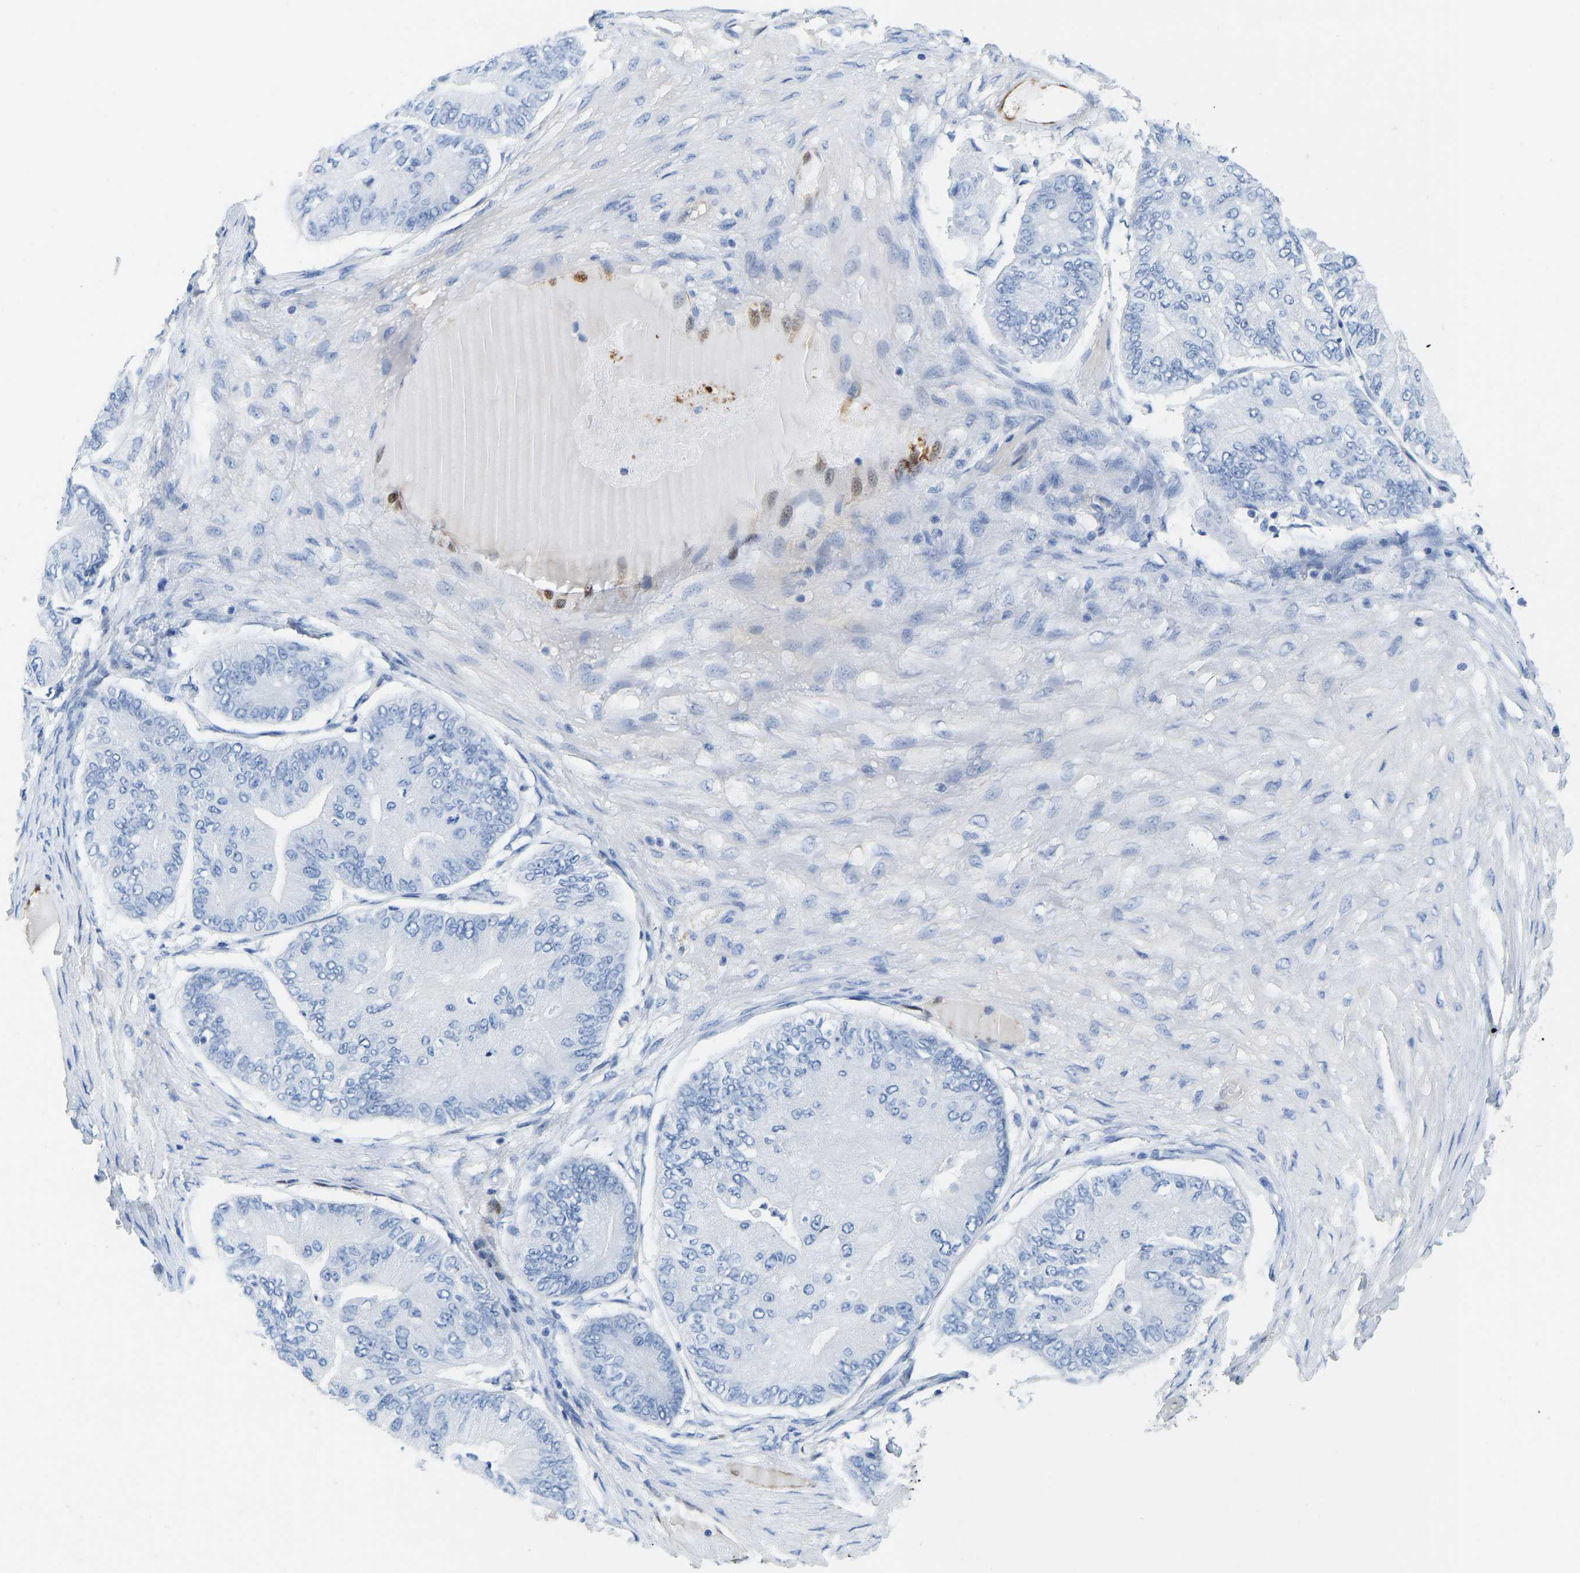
{"staining": {"intensity": "negative", "quantity": "none", "location": "none"}, "tissue": "ovarian cancer", "cell_type": "Tumor cells", "image_type": "cancer", "snomed": [{"axis": "morphology", "description": "Cystadenocarcinoma, mucinous, NOS"}, {"axis": "topography", "description": "Ovary"}], "caption": "Protein analysis of ovarian cancer (mucinous cystadenocarcinoma) reveals no significant staining in tumor cells. (DAB (3,3'-diaminobenzidine) immunohistochemistry (IHC) with hematoxylin counter stain).", "gene": "NKAIN3", "patient": {"sex": "female", "age": 61}}